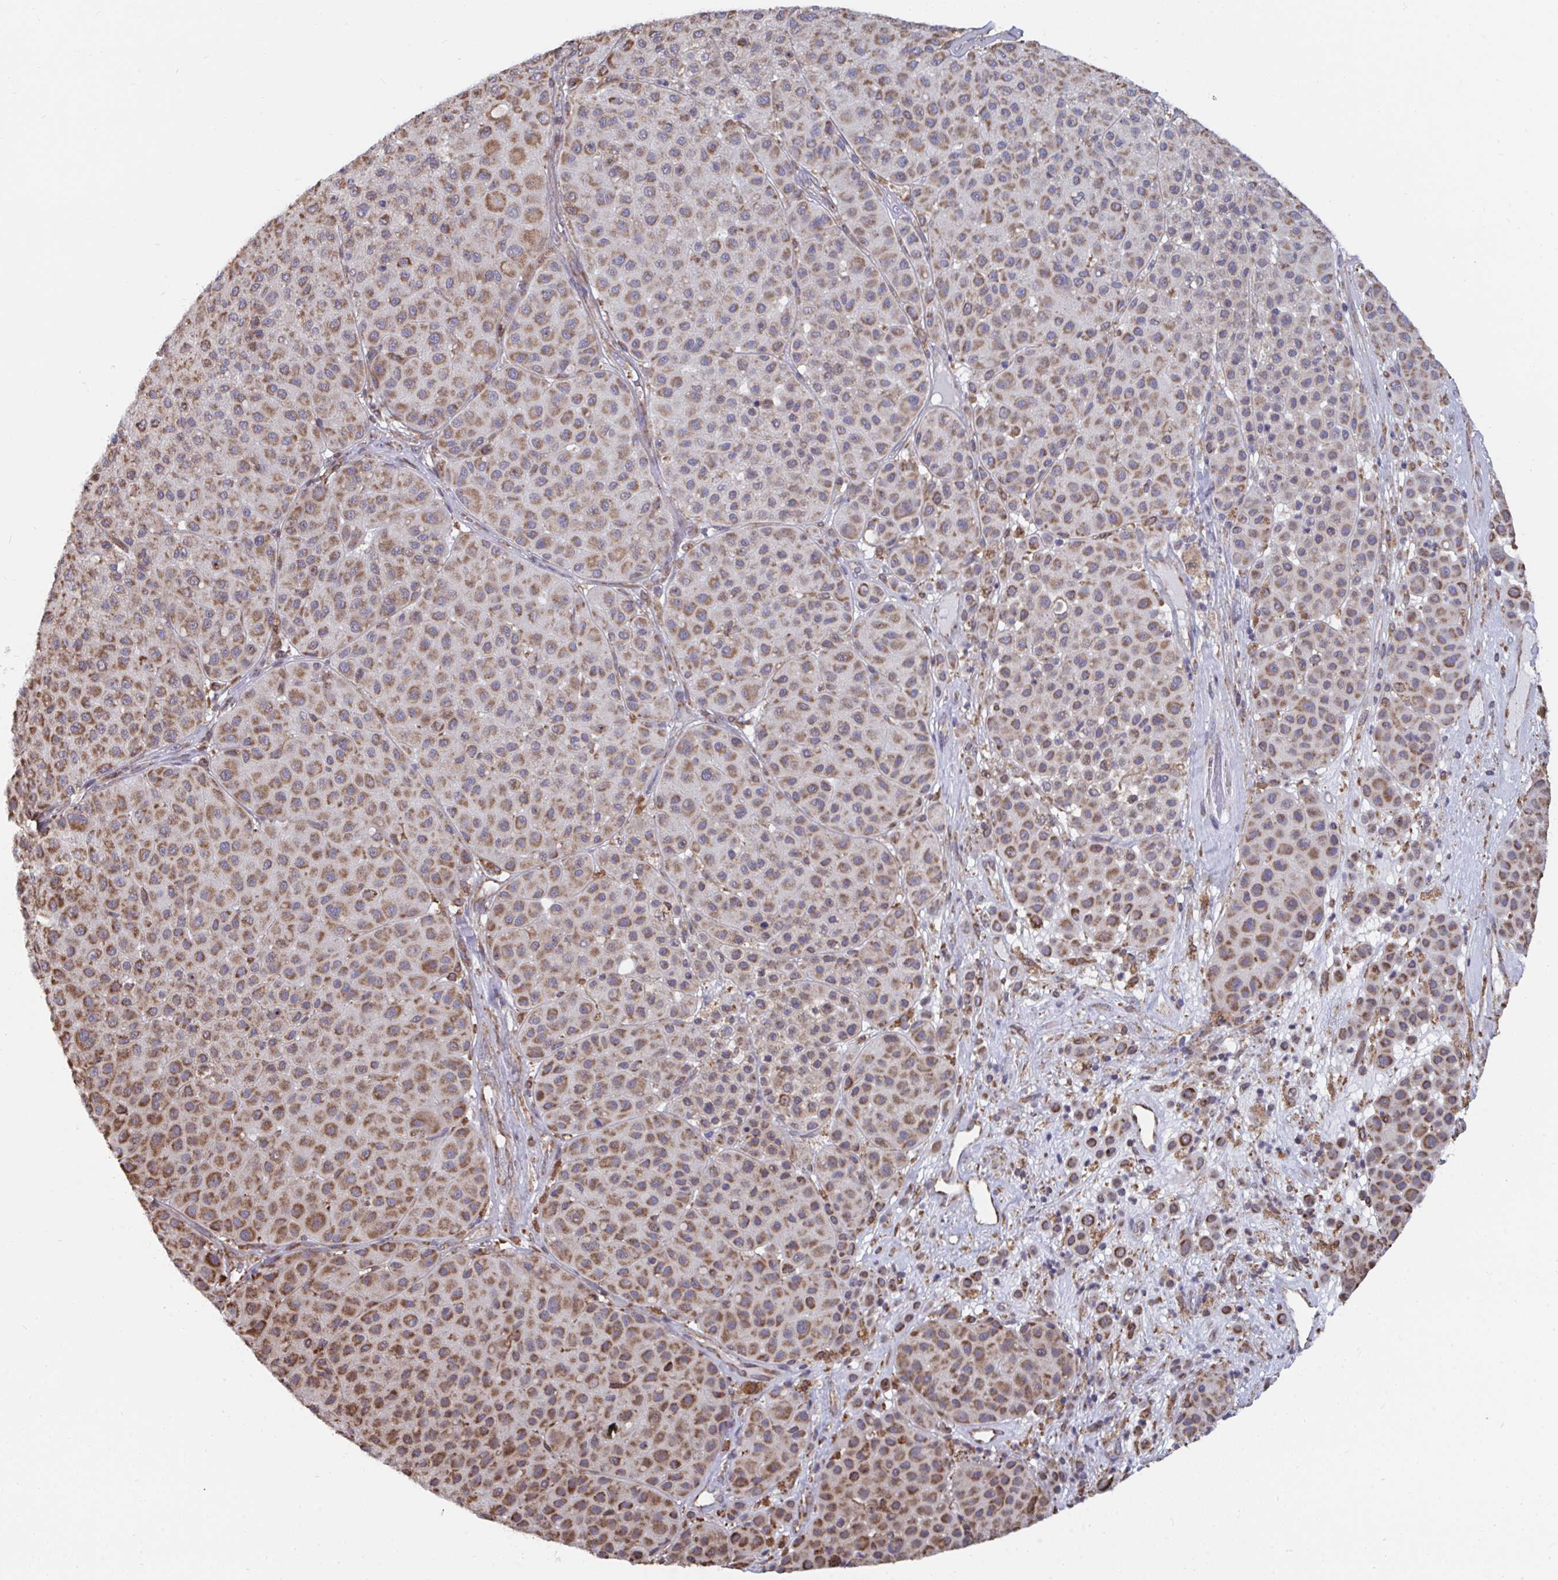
{"staining": {"intensity": "moderate", "quantity": ">75%", "location": "cytoplasmic/membranous"}, "tissue": "melanoma", "cell_type": "Tumor cells", "image_type": "cancer", "snomed": [{"axis": "morphology", "description": "Malignant melanoma, Metastatic site"}, {"axis": "topography", "description": "Smooth muscle"}], "caption": "Immunohistochemistry (IHC) micrograph of human melanoma stained for a protein (brown), which demonstrates medium levels of moderate cytoplasmic/membranous positivity in about >75% of tumor cells.", "gene": "ELAVL1", "patient": {"sex": "male", "age": 41}}